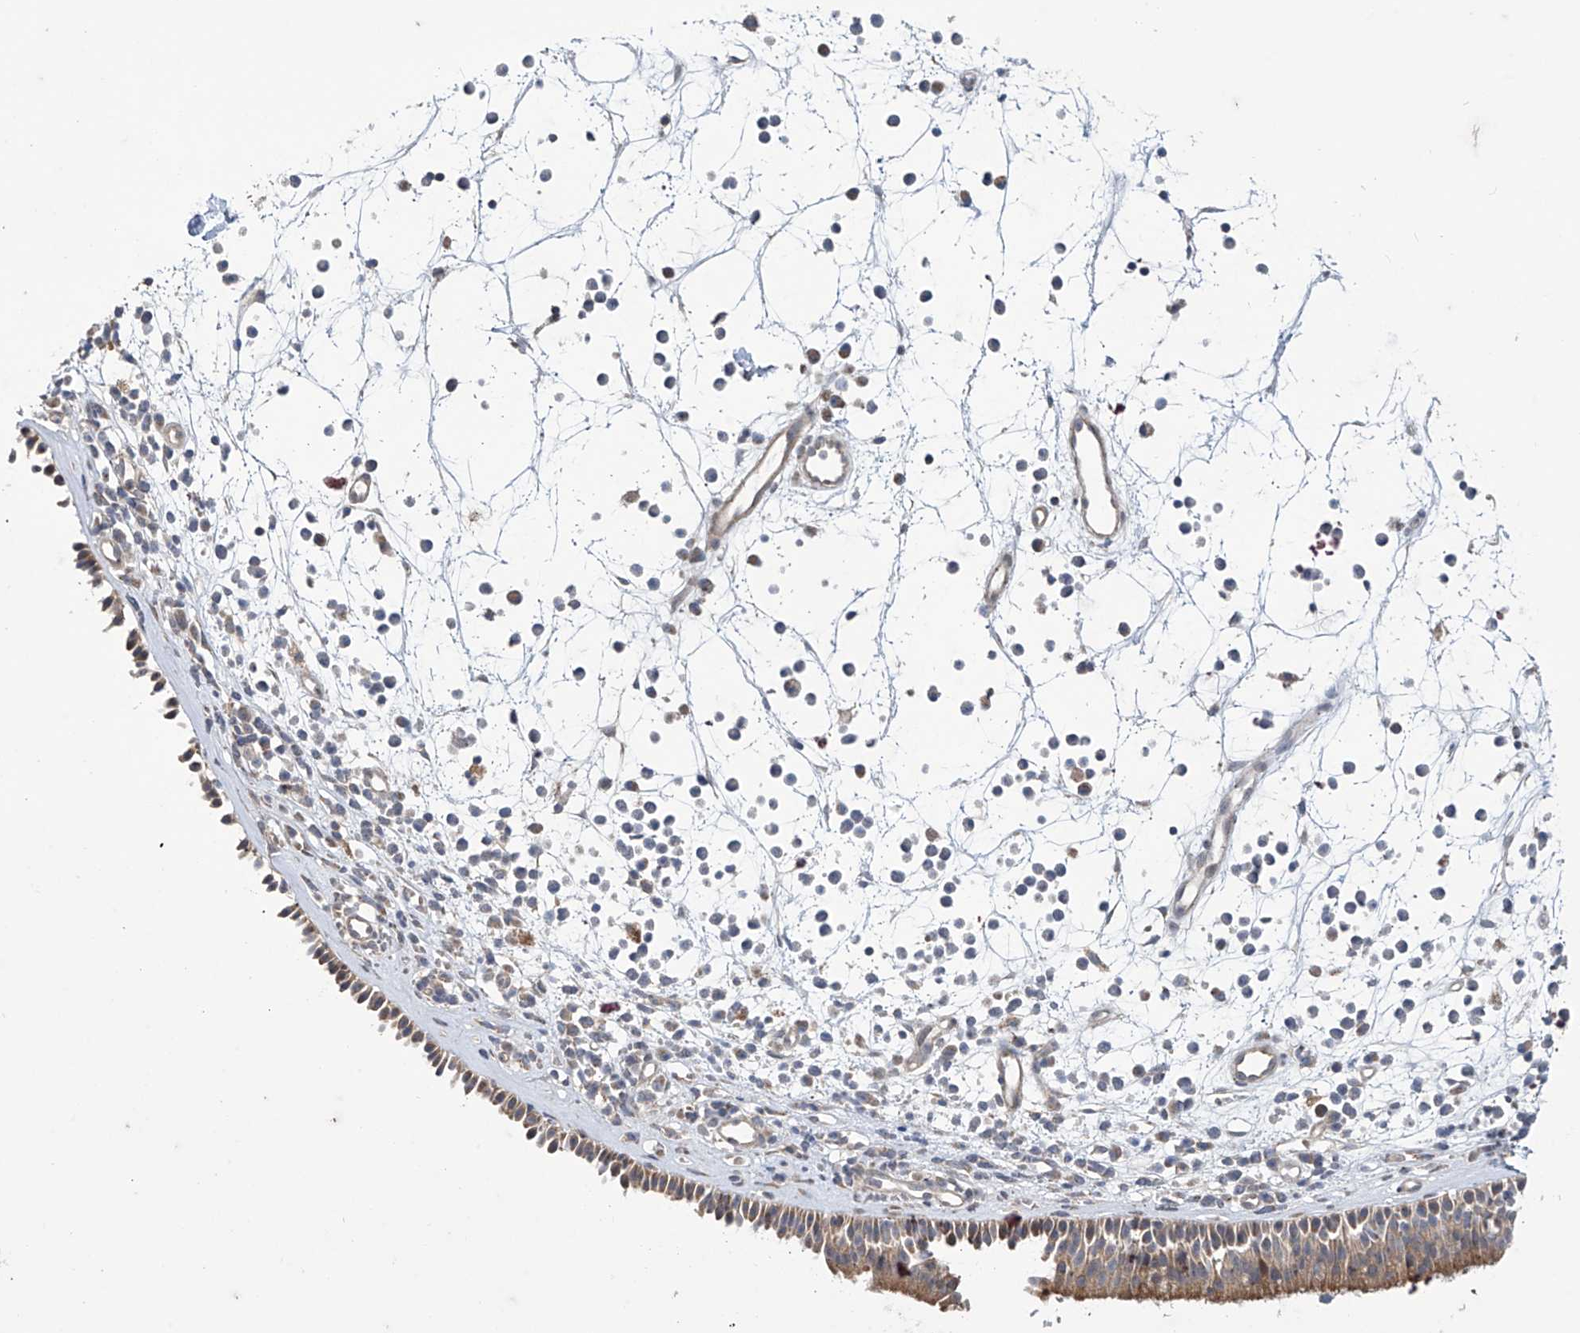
{"staining": {"intensity": "moderate", "quantity": ">75%", "location": "cytoplasmic/membranous"}, "tissue": "nasopharynx", "cell_type": "Respiratory epithelial cells", "image_type": "normal", "snomed": [{"axis": "morphology", "description": "Normal tissue, NOS"}, {"axis": "morphology", "description": "Inflammation, NOS"}, {"axis": "morphology", "description": "Malignant melanoma, Metastatic site"}, {"axis": "topography", "description": "Nasopharynx"}], "caption": "Immunohistochemical staining of unremarkable nasopharynx exhibits medium levels of moderate cytoplasmic/membranous staining in about >75% of respiratory epithelial cells. (Brightfield microscopy of DAB IHC at high magnification).", "gene": "TRIM60", "patient": {"sex": "male", "age": 70}}